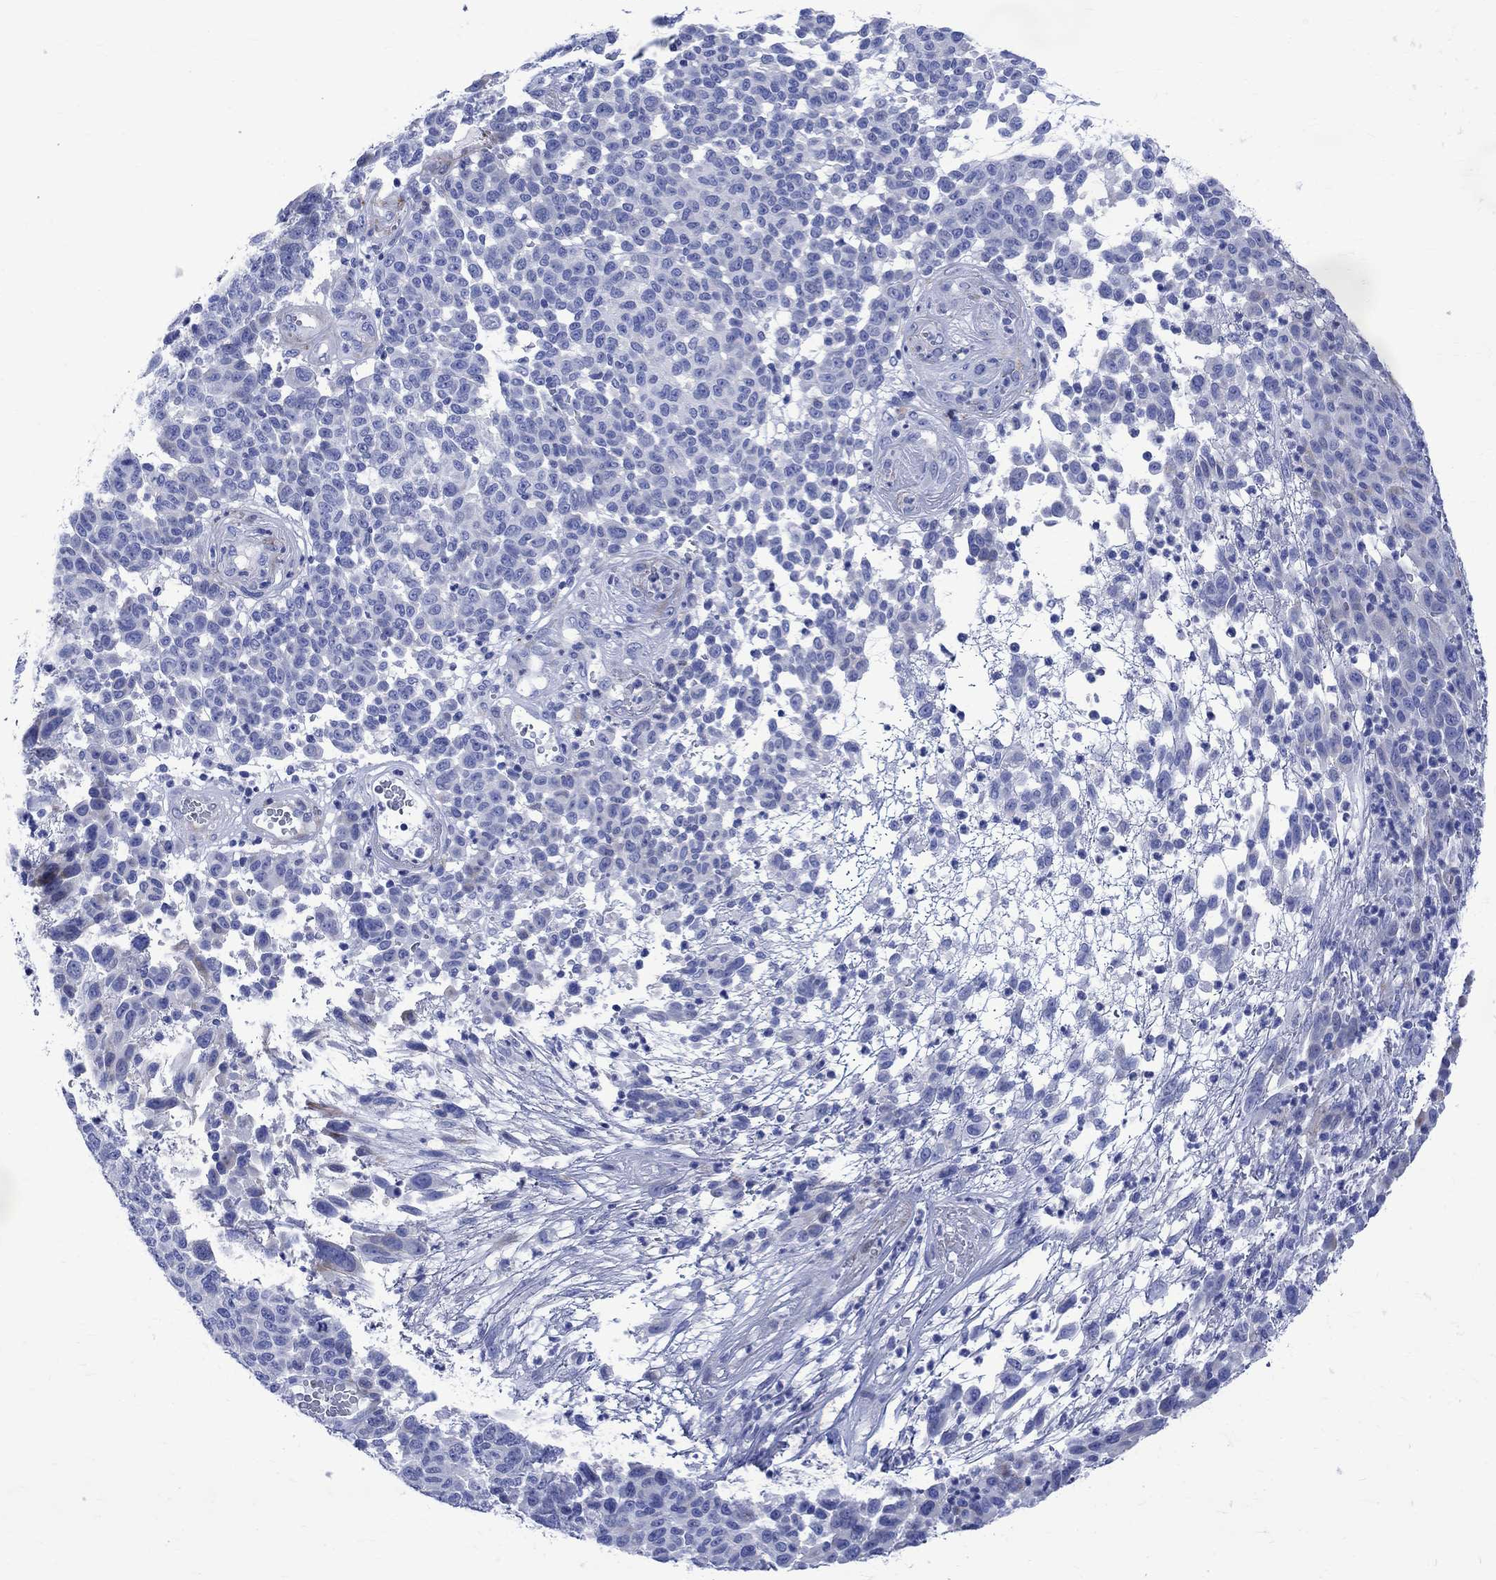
{"staining": {"intensity": "negative", "quantity": "none", "location": "none"}, "tissue": "melanoma", "cell_type": "Tumor cells", "image_type": "cancer", "snomed": [{"axis": "morphology", "description": "Malignant melanoma, NOS"}, {"axis": "topography", "description": "Skin"}], "caption": "High power microscopy image of an immunohistochemistry (IHC) image of malignant melanoma, revealing no significant expression in tumor cells.", "gene": "PARVB", "patient": {"sex": "male", "age": 59}}